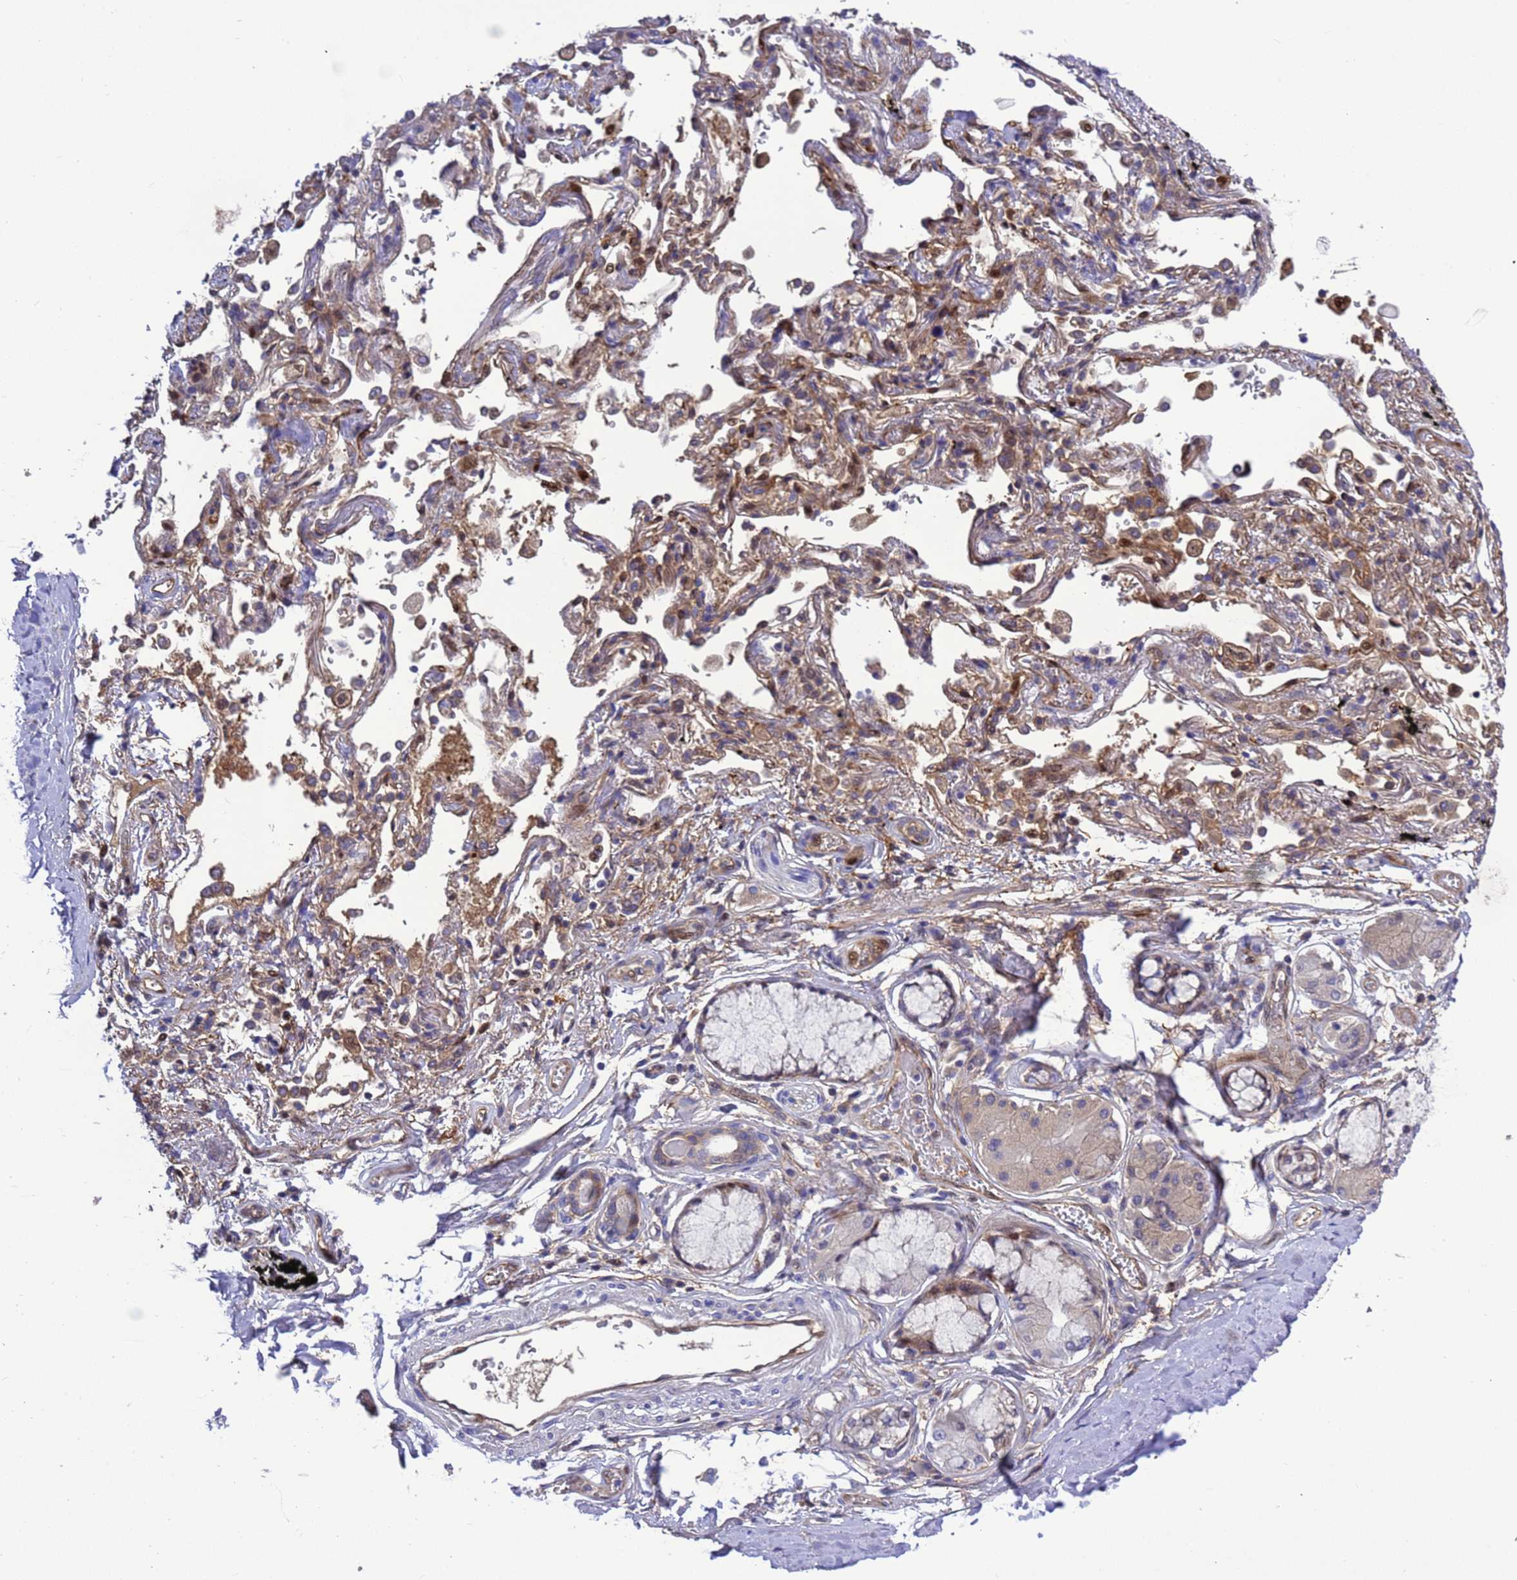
{"staining": {"intensity": "negative", "quantity": "none", "location": "none"}, "tissue": "adipose tissue", "cell_type": "Adipocytes", "image_type": "normal", "snomed": [{"axis": "morphology", "description": "Normal tissue, NOS"}, {"axis": "topography", "description": "Cartilage tissue"}], "caption": "IHC of unremarkable adipose tissue displays no positivity in adipocytes.", "gene": "FOXRED1", "patient": {"sex": "male", "age": 73}}